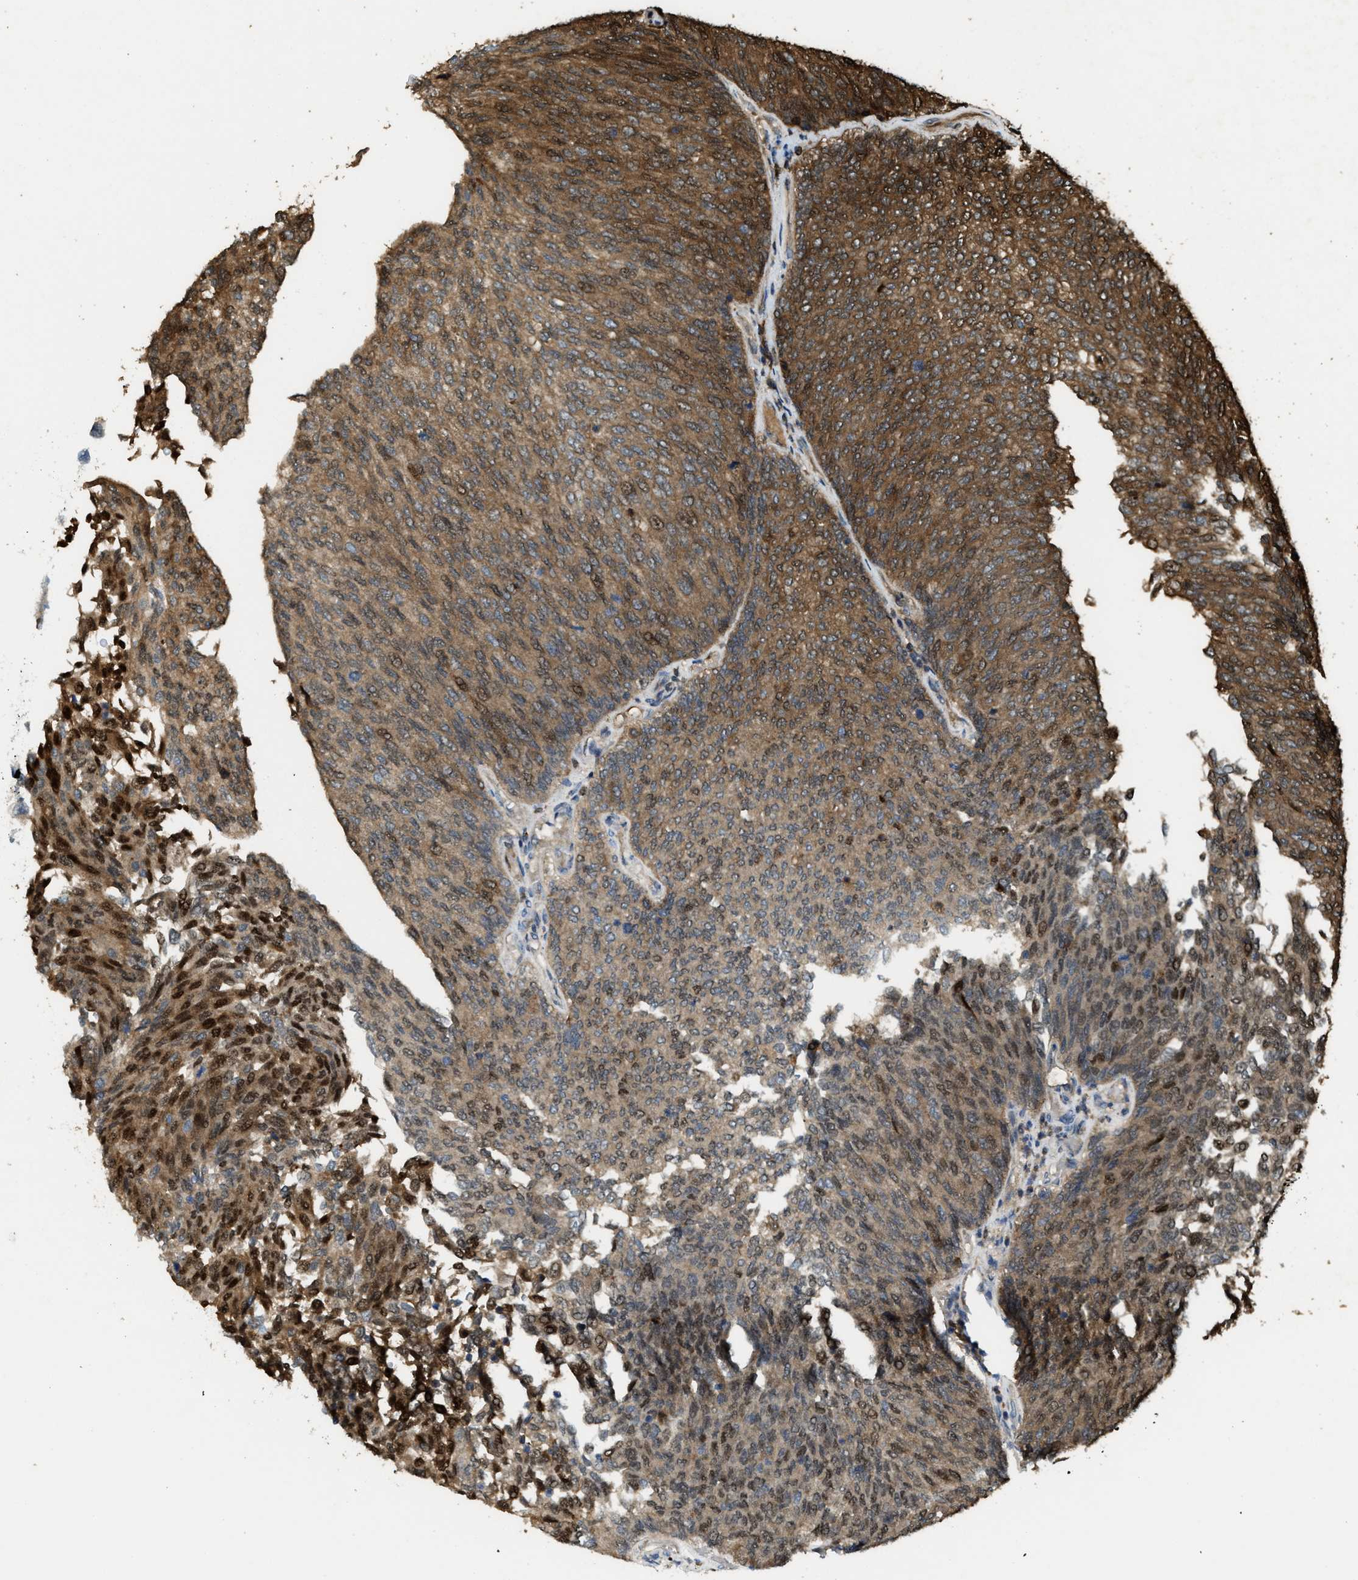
{"staining": {"intensity": "moderate", "quantity": ">75%", "location": "cytoplasmic/membranous"}, "tissue": "urothelial cancer", "cell_type": "Tumor cells", "image_type": "cancer", "snomed": [{"axis": "morphology", "description": "Urothelial carcinoma, Low grade"}, {"axis": "topography", "description": "Urinary bladder"}], "caption": "Protein staining of urothelial cancer tissue shows moderate cytoplasmic/membranous expression in about >75% of tumor cells.", "gene": "SERPINB5", "patient": {"sex": "female", "age": 79}}